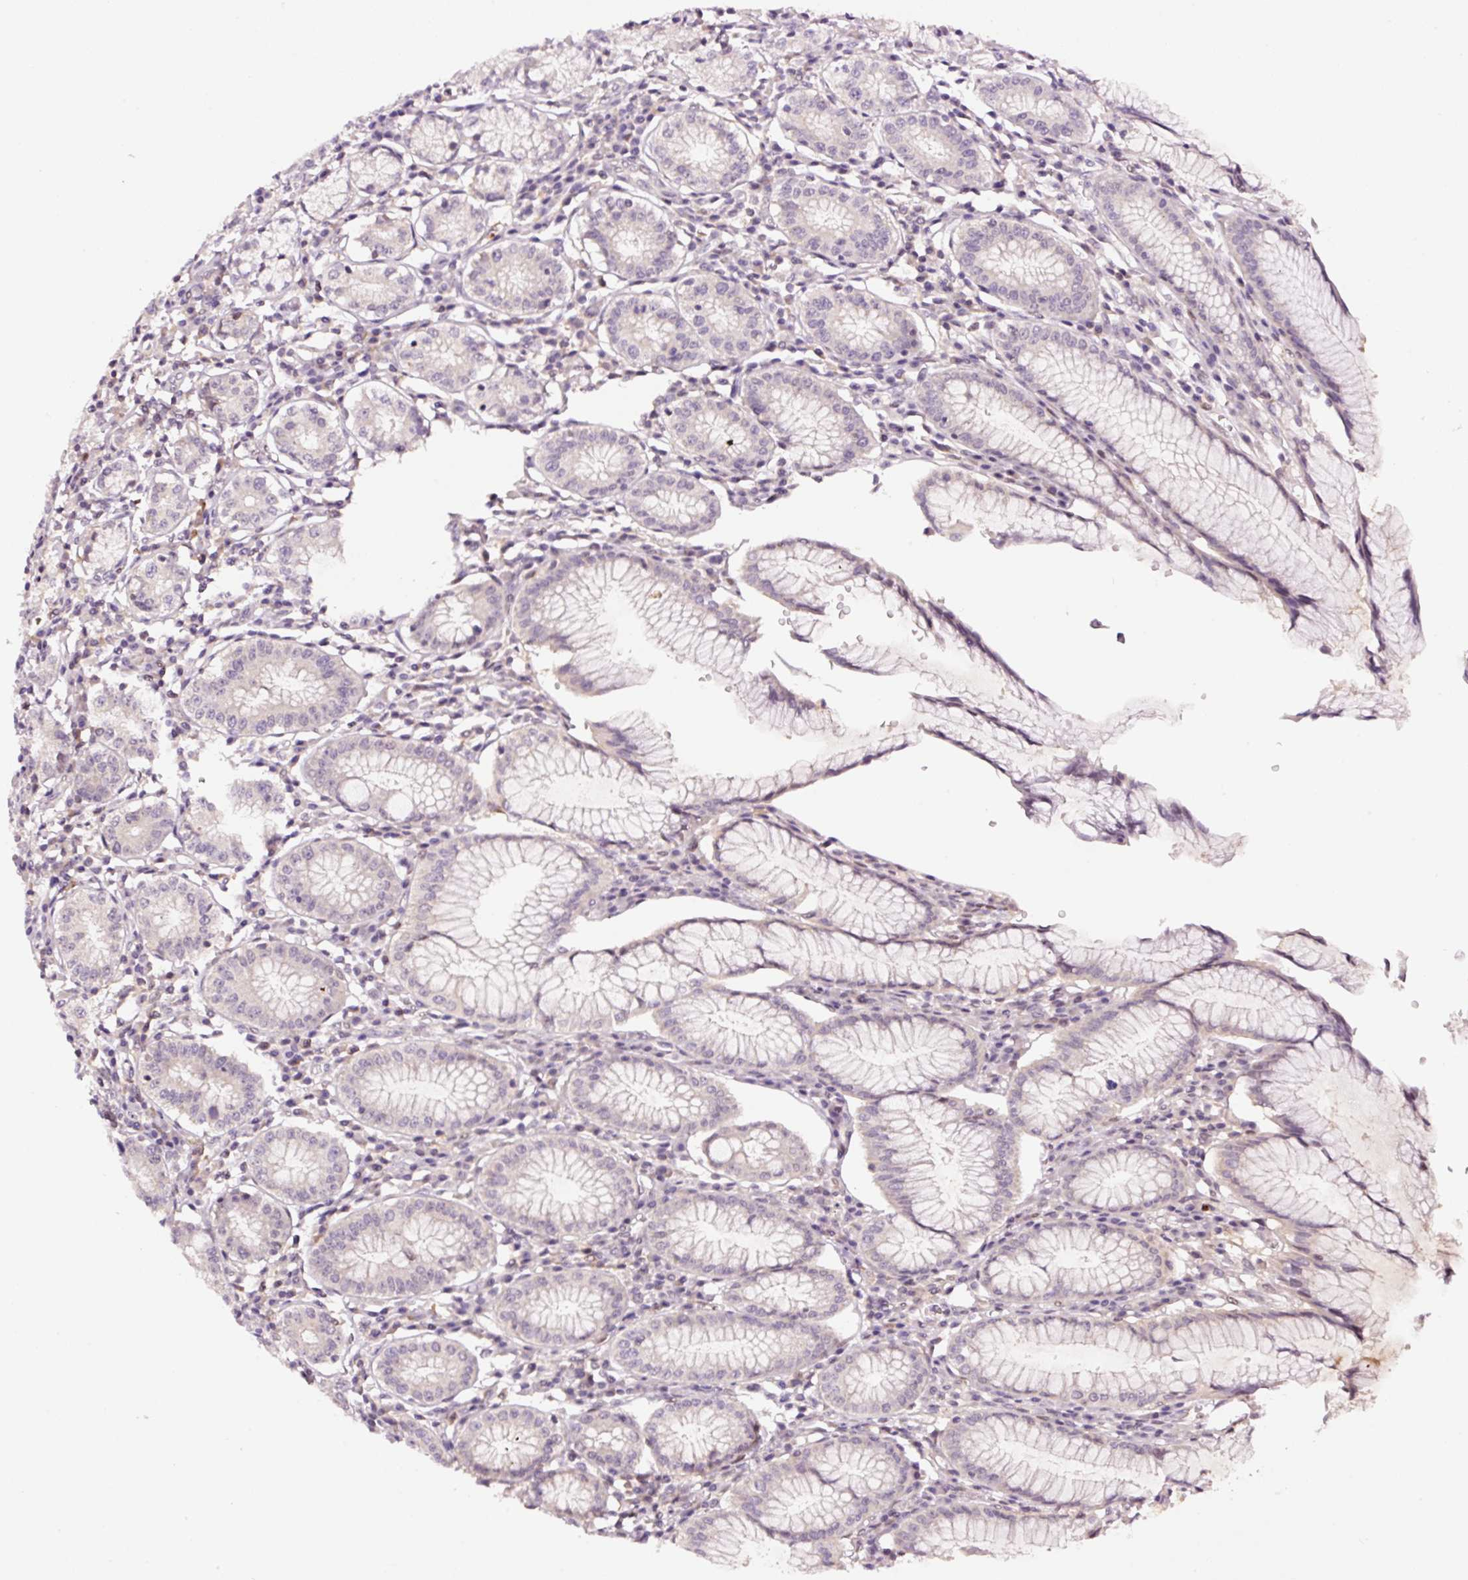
{"staining": {"intensity": "weak", "quantity": "<25%", "location": "cytoplasmic/membranous"}, "tissue": "stomach", "cell_type": "Glandular cells", "image_type": "normal", "snomed": [{"axis": "morphology", "description": "Normal tissue, NOS"}, {"axis": "topography", "description": "Stomach"}], "caption": "Glandular cells show no significant positivity in benign stomach.", "gene": "DPPA4", "patient": {"sex": "male", "age": 55}}